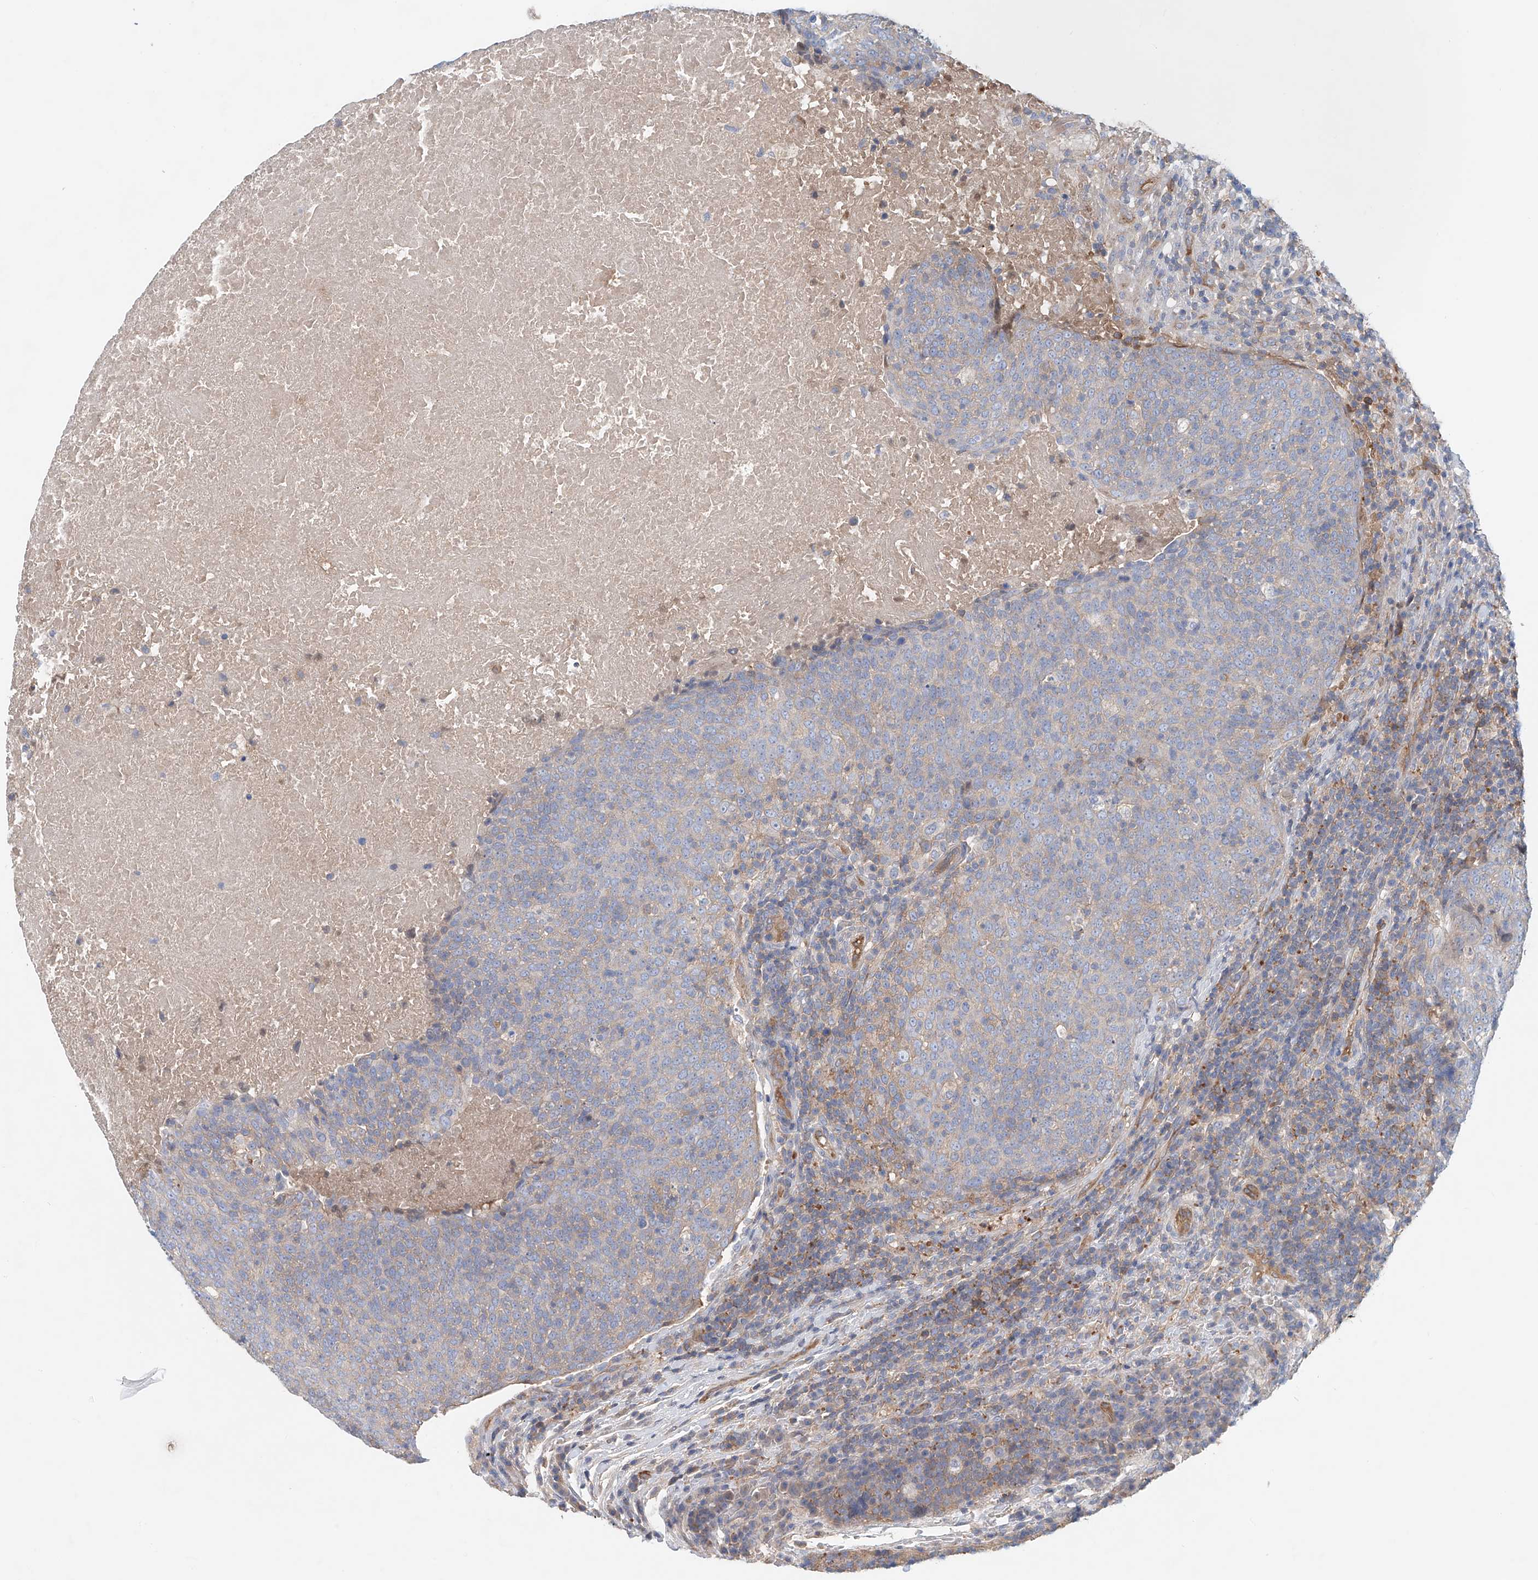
{"staining": {"intensity": "weak", "quantity": "25%-75%", "location": "cytoplasmic/membranous"}, "tissue": "head and neck cancer", "cell_type": "Tumor cells", "image_type": "cancer", "snomed": [{"axis": "morphology", "description": "Squamous cell carcinoma, NOS"}, {"axis": "morphology", "description": "Squamous cell carcinoma, metastatic, NOS"}, {"axis": "topography", "description": "Lymph node"}, {"axis": "topography", "description": "Head-Neck"}], "caption": "This is a histology image of immunohistochemistry (IHC) staining of squamous cell carcinoma (head and neck), which shows weak positivity in the cytoplasmic/membranous of tumor cells.", "gene": "FRYL", "patient": {"sex": "male", "age": 62}}